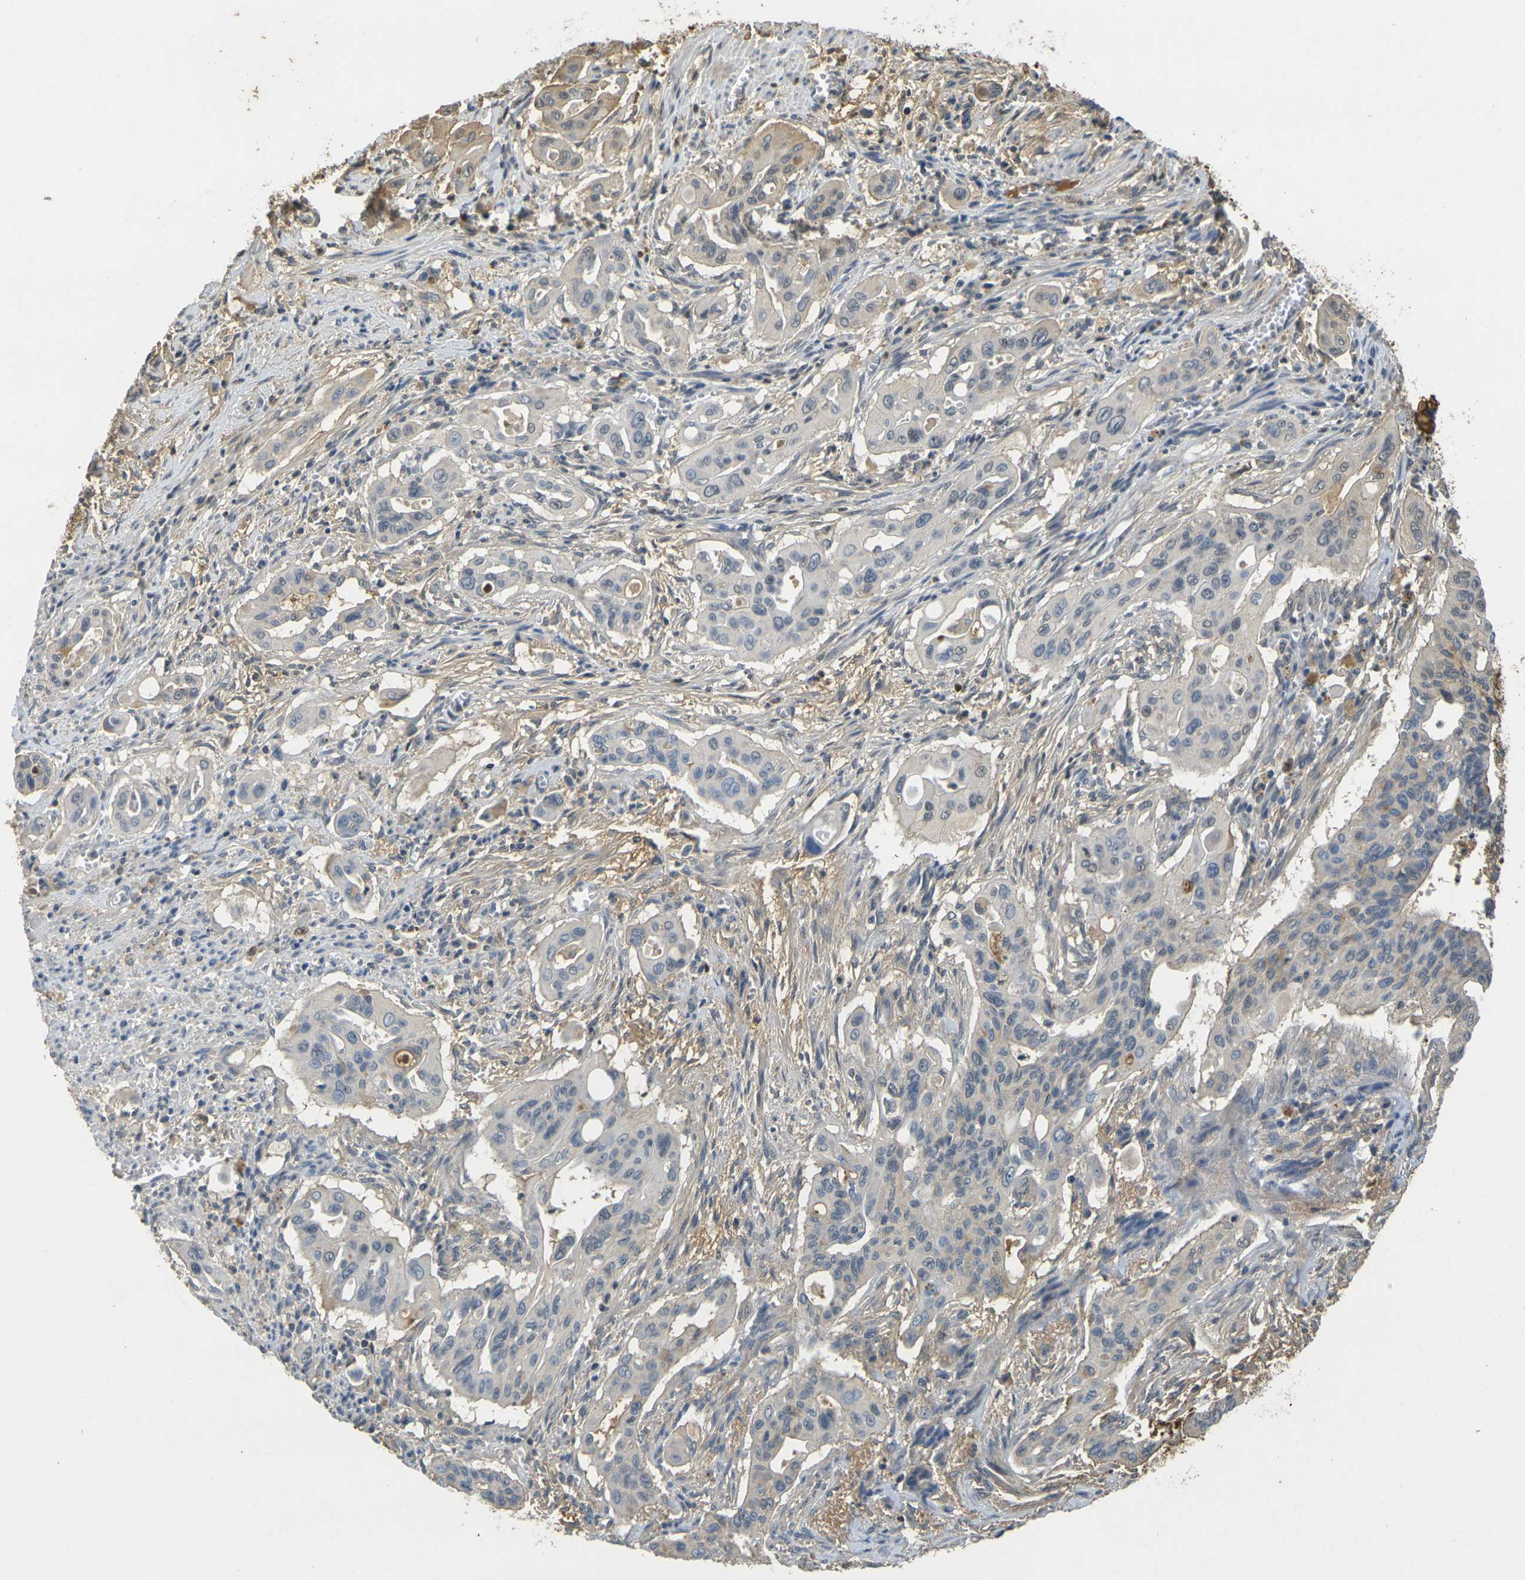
{"staining": {"intensity": "moderate", "quantity": "<25%", "location": "cytoplasmic/membranous"}, "tissue": "pancreatic cancer", "cell_type": "Tumor cells", "image_type": "cancer", "snomed": [{"axis": "morphology", "description": "Adenocarcinoma, NOS"}, {"axis": "topography", "description": "Pancreas"}], "caption": "A brown stain highlights moderate cytoplasmic/membranous expression of a protein in human pancreatic cancer (adenocarcinoma) tumor cells.", "gene": "PLCD1", "patient": {"sex": "male", "age": 77}}